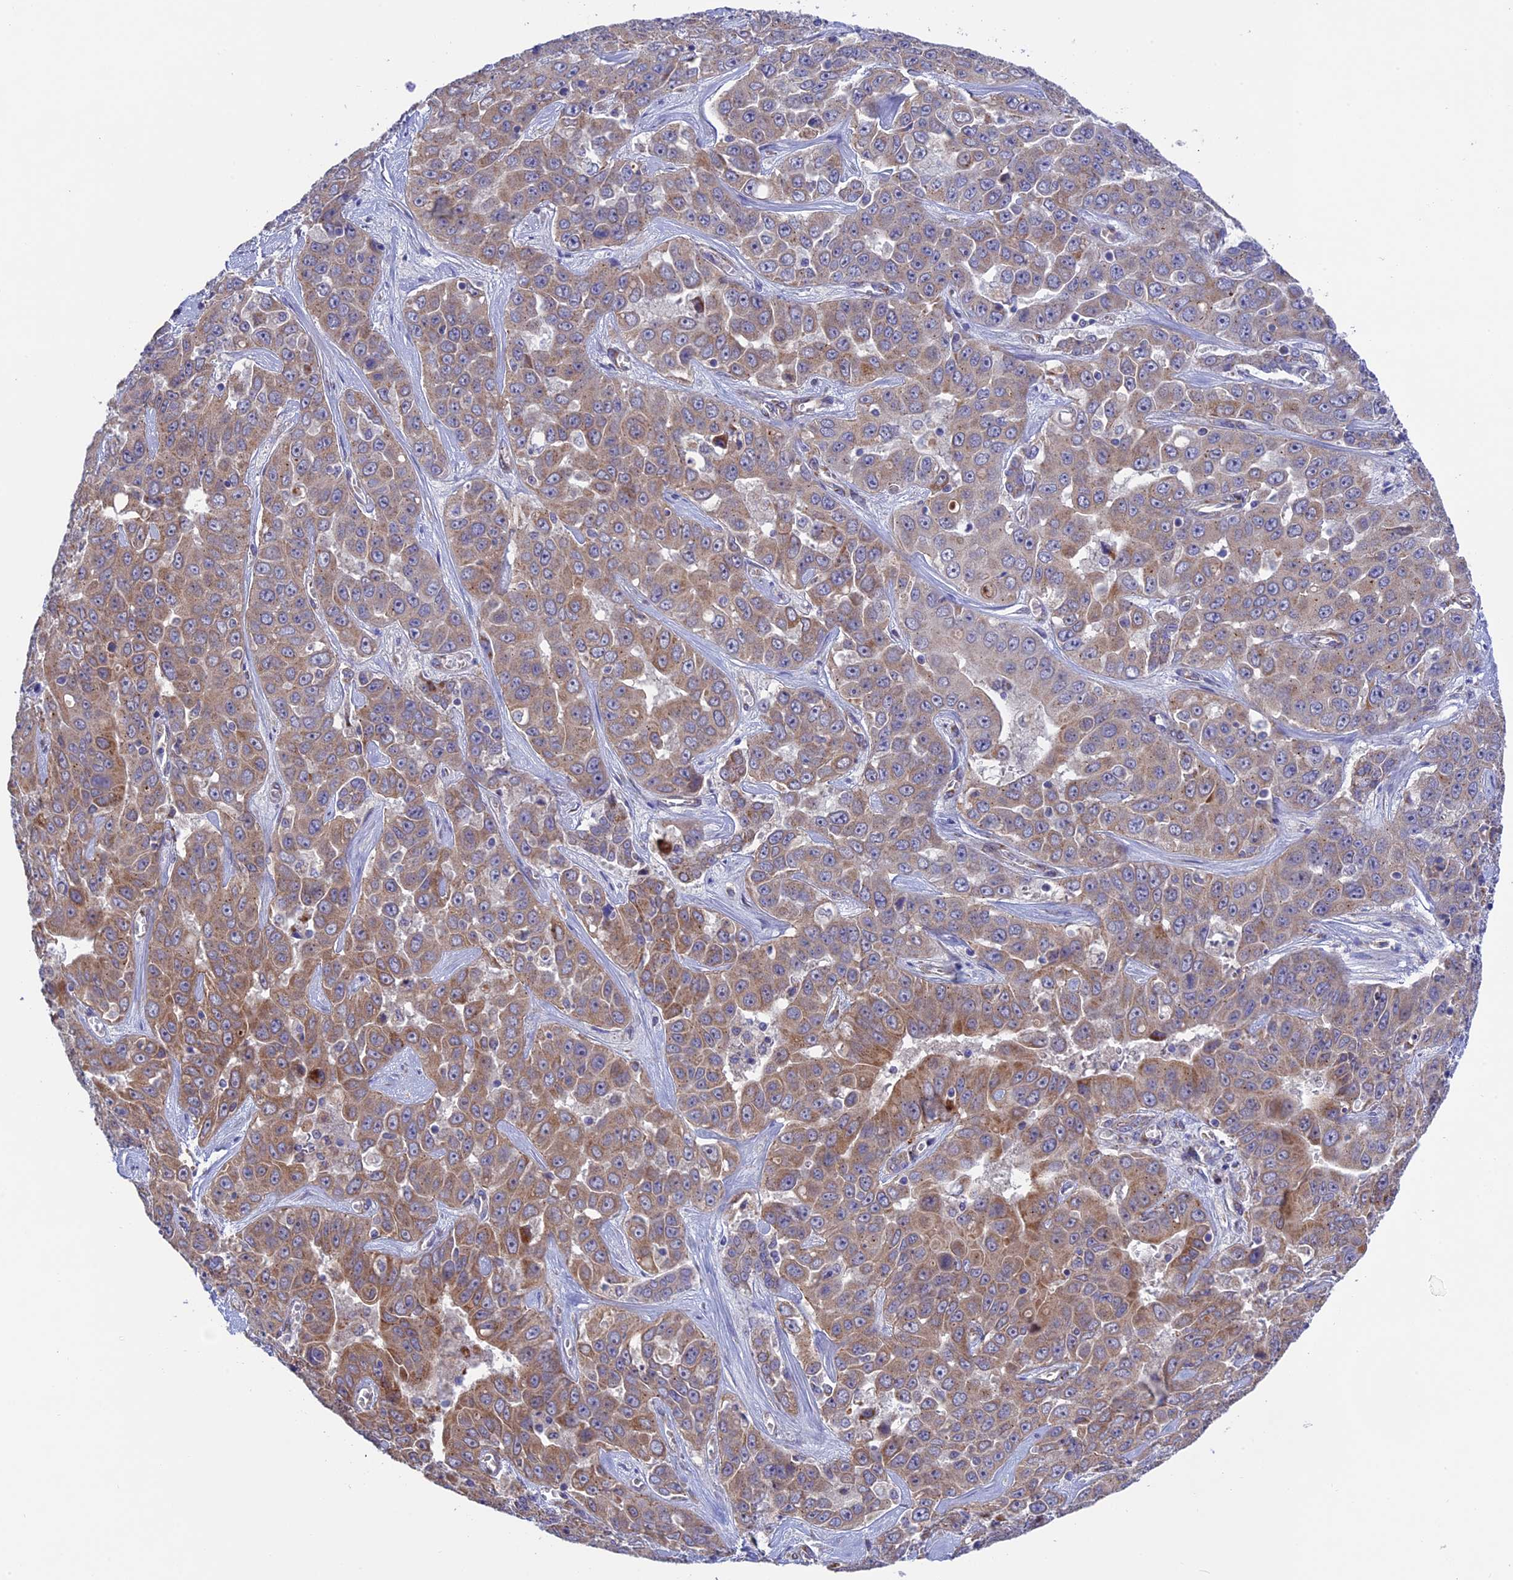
{"staining": {"intensity": "moderate", "quantity": ">75%", "location": "cytoplasmic/membranous"}, "tissue": "liver cancer", "cell_type": "Tumor cells", "image_type": "cancer", "snomed": [{"axis": "morphology", "description": "Cholangiocarcinoma"}, {"axis": "topography", "description": "Liver"}], "caption": "Approximately >75% of tumor cells in human liver cancer show moderate cytoplasmic/membranous protein expression as visualized by brown immunohistochemical staining.", "gene": "ETFDH", "patient": {"sex": "female", "age": 52}}